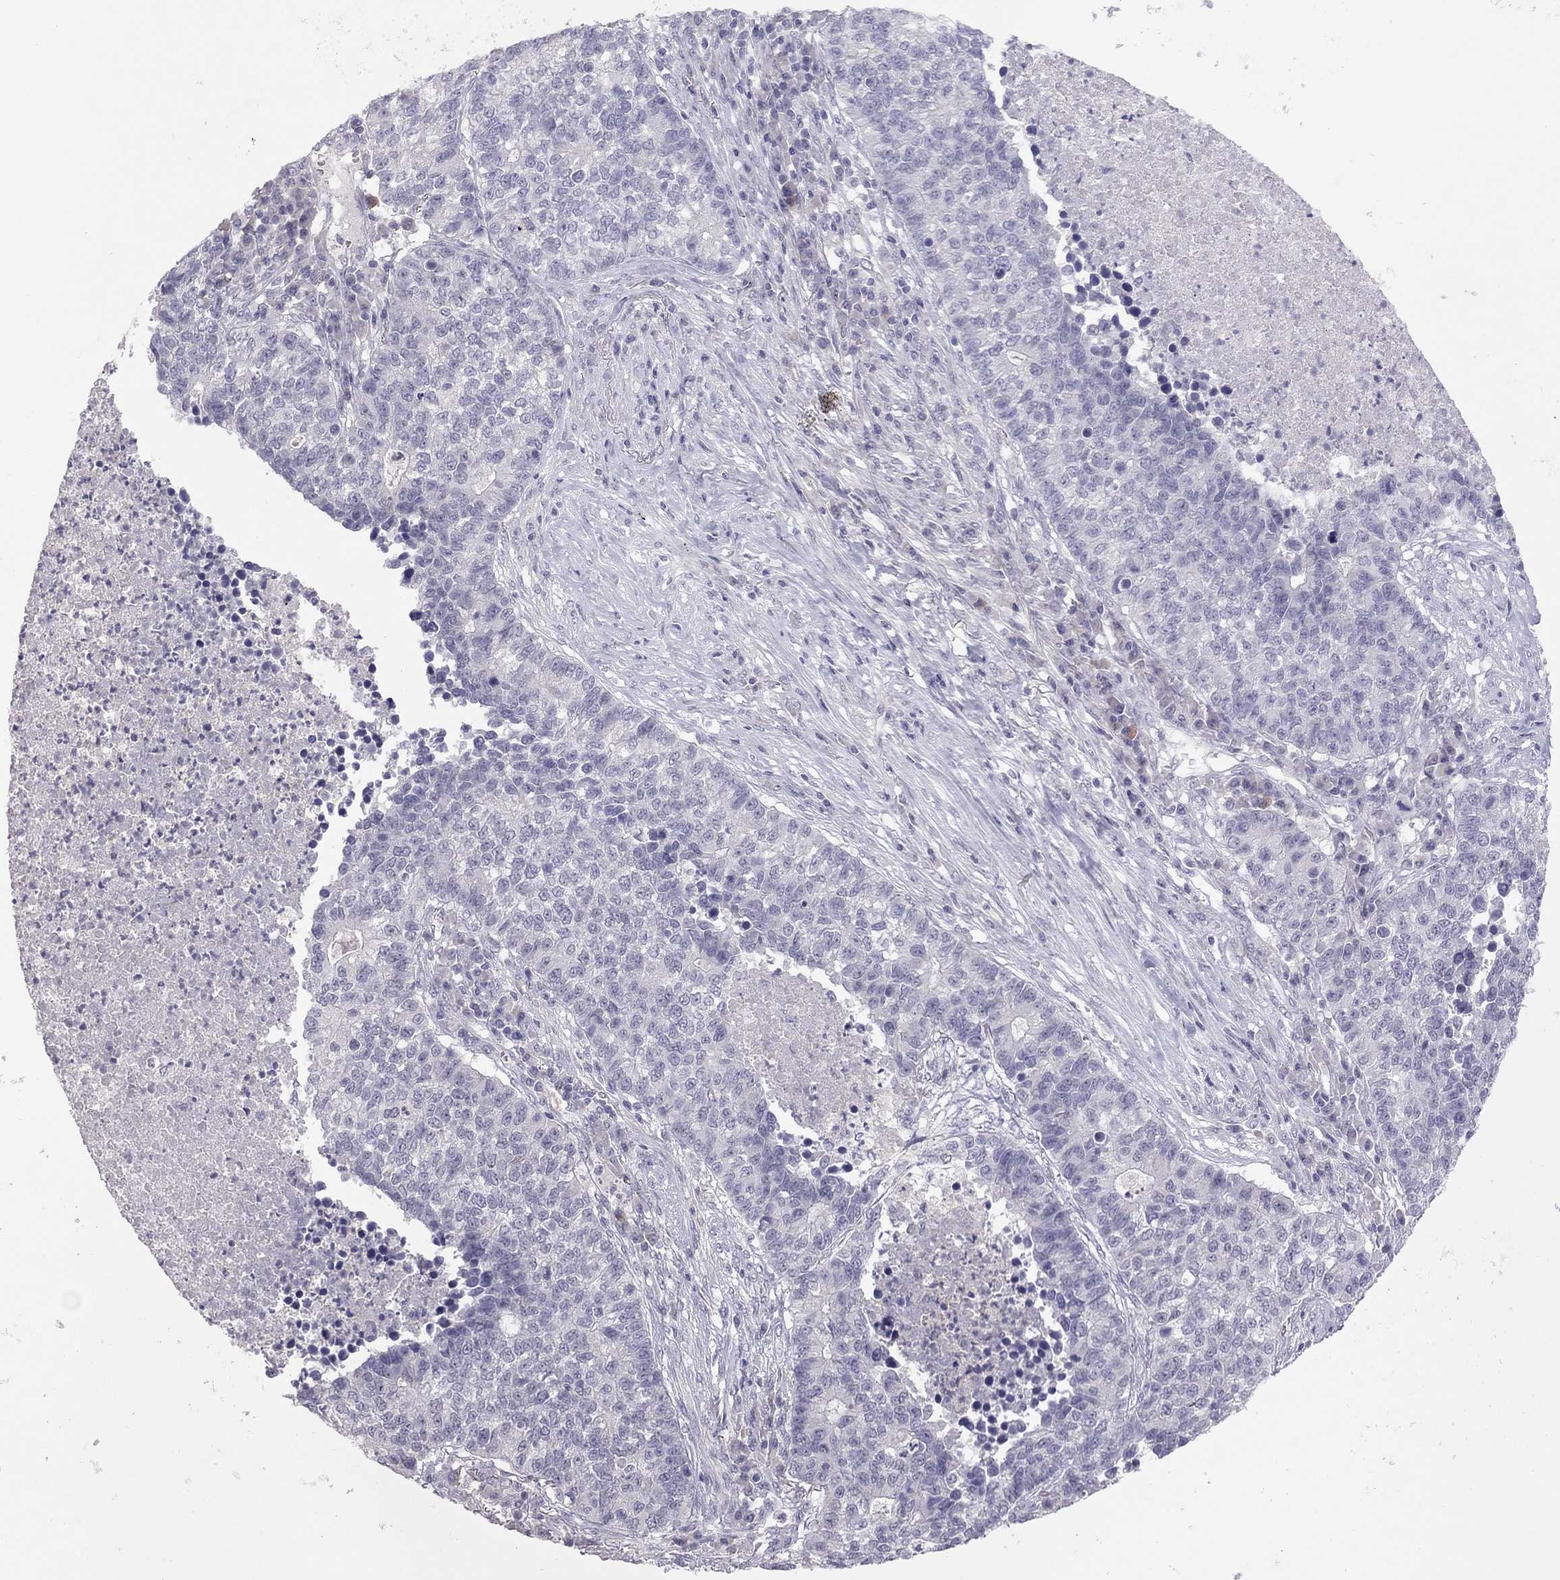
{"staining": {"intensity": "negative", "quantity": "none", "location": "none"}, "tissue": "lung cancer", "cell_type": "Tumor cells", "image_type": "cancer", "snomed": [{"axis": "morphology", "description": "Adenocarcinoma, NOS"}, {"axis": "topography", "description": "Lung"}], "caption": "Immunohistochemistry of human adenocarcinoma (lung) shows no positivity in tumor cells.", "gene": "ADORA2A", "patient": {"sex": "male", "age": 57}}